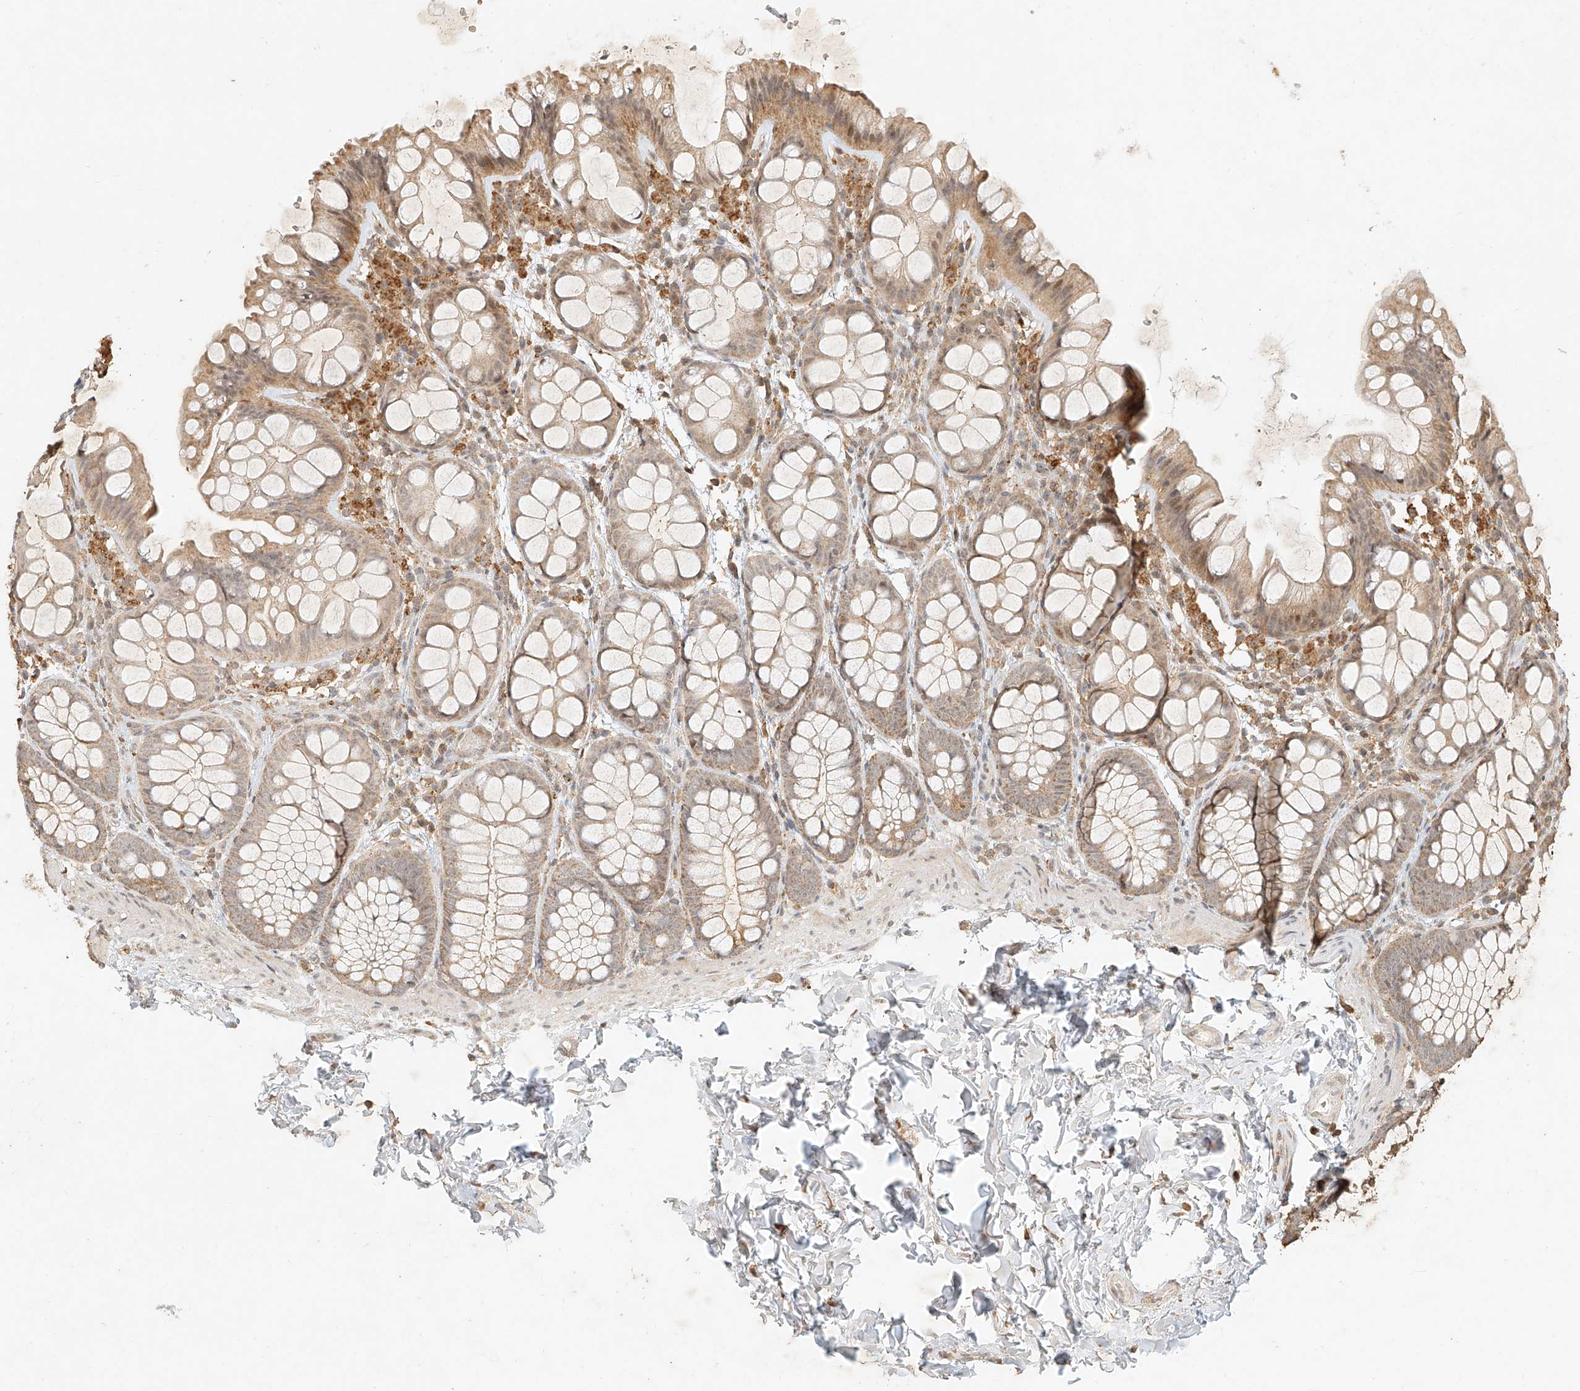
{"staining": {"intensity": "moderate", "quantity": ">75%", "location": "cytoplasmic/membranous"}, "tissue": "colon", "cell_type": "Endothelial cells", "image_type": "normal", "snomed": [{"axis": "morphology", "description": "Normal tissue, NOS"}, {"axis": "topography", "description": "Colon"}], "caption": "The micrograph exhibits staining of benign colon, revealing moderate cytoplasmic/membranous protein expression (brown color) within endothelial cells. (DAB IHC with brightfield microscopy, high magnification).", "gene": "CXorf58", "patient": {"sex": "male", "age": 47}}